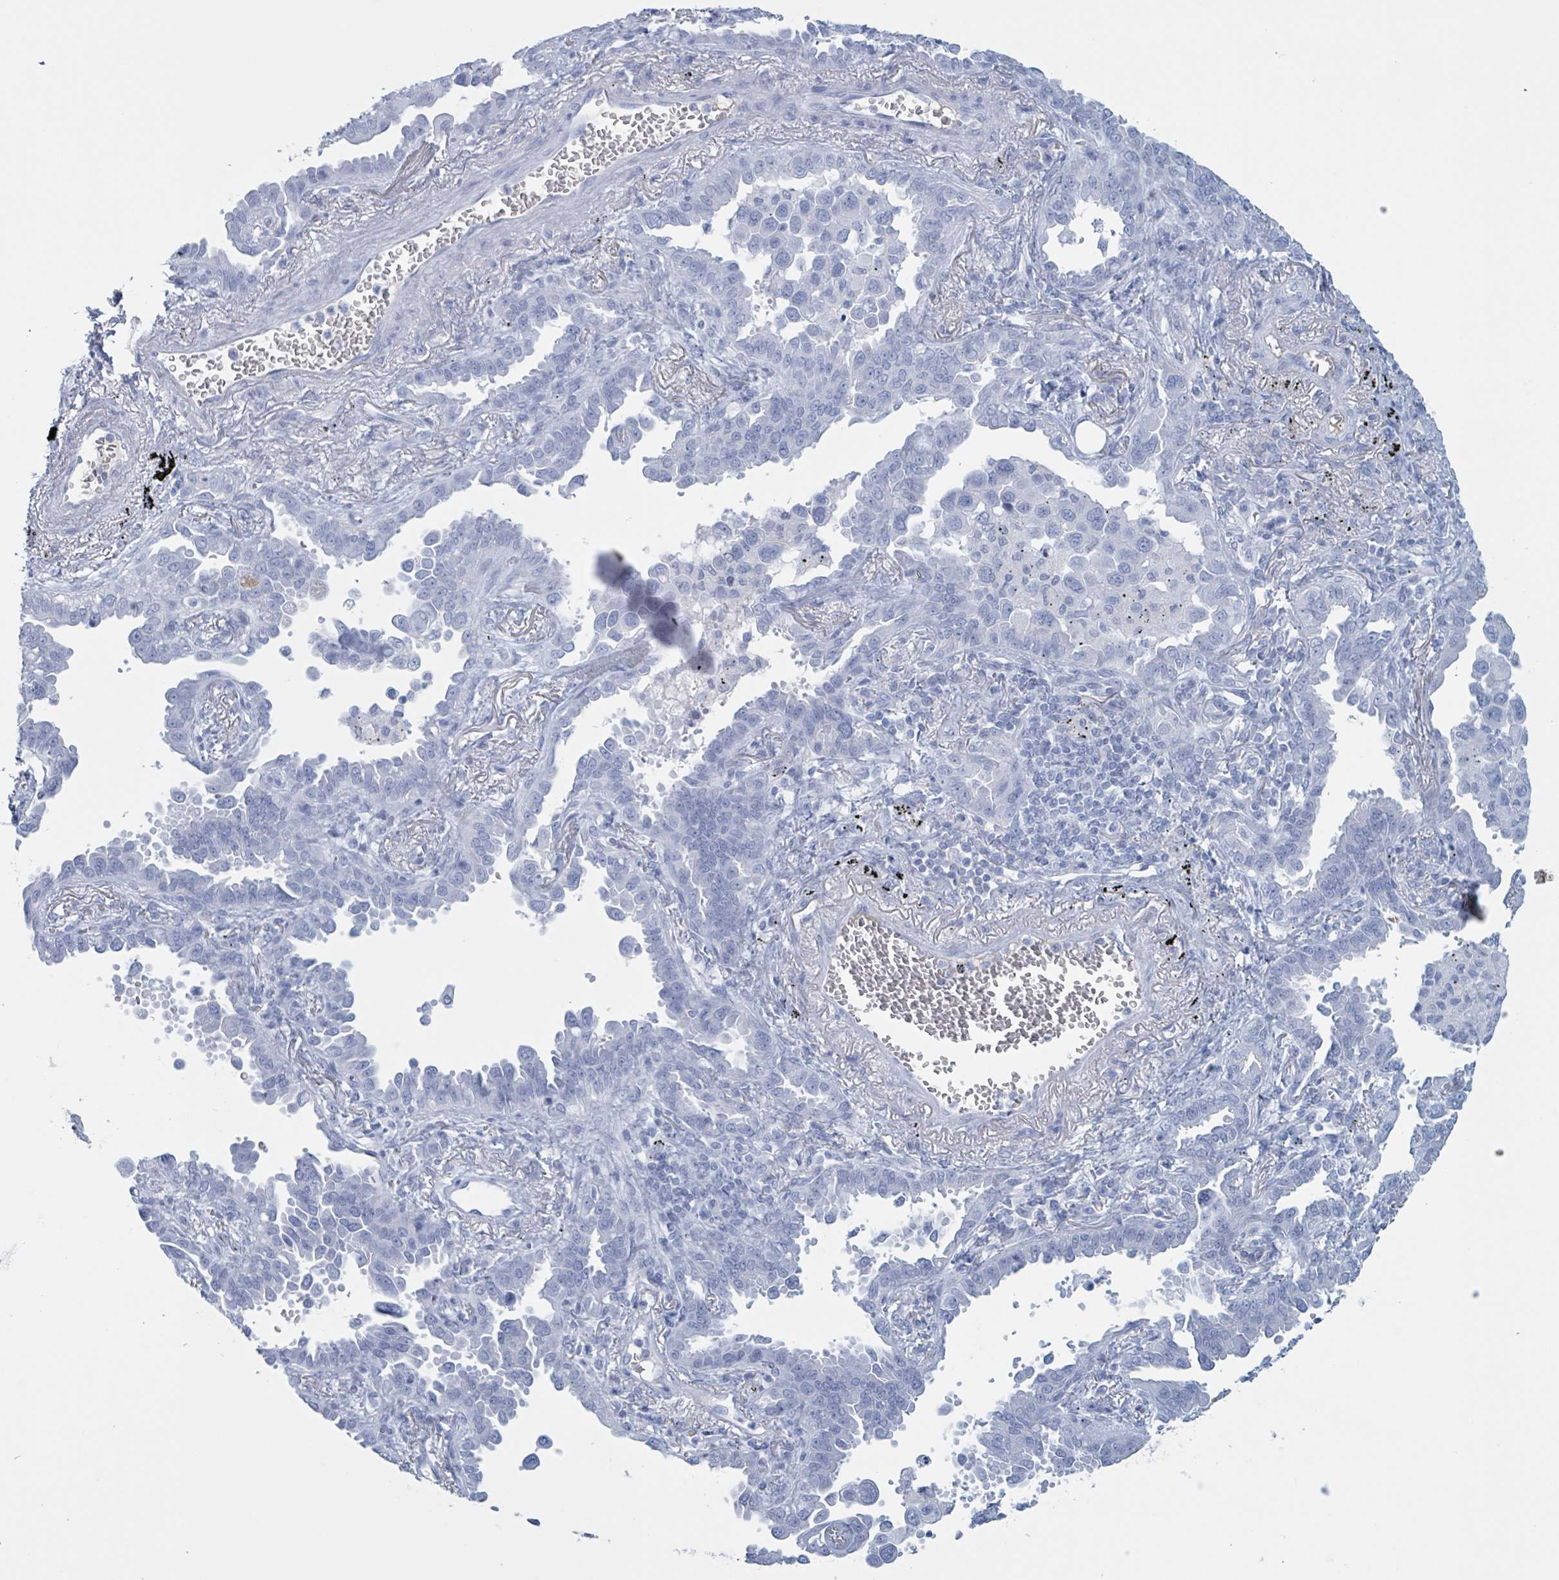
{"staining": {"intensity": "negative", "quantity": "none", "location": "none"}, "tissue": "lung cancer", "cell_type": "Tumor cells", "image_type": "cancer", "snomed": [{"axis": "morphology", "description": "Adenocarcinoma, NOS"}, {"axis": "topography", "description": "Lung"}], "caption": "Tumor cells are negative for protein expression in human adenocarcinoma (lung). (DAB (3,3'-diaminobenzidine) immunohistochemistry (IHC) with hematoxylin counter stain).", "gene": "KLK4", "patient": {"sex": "male", "age": 67}}